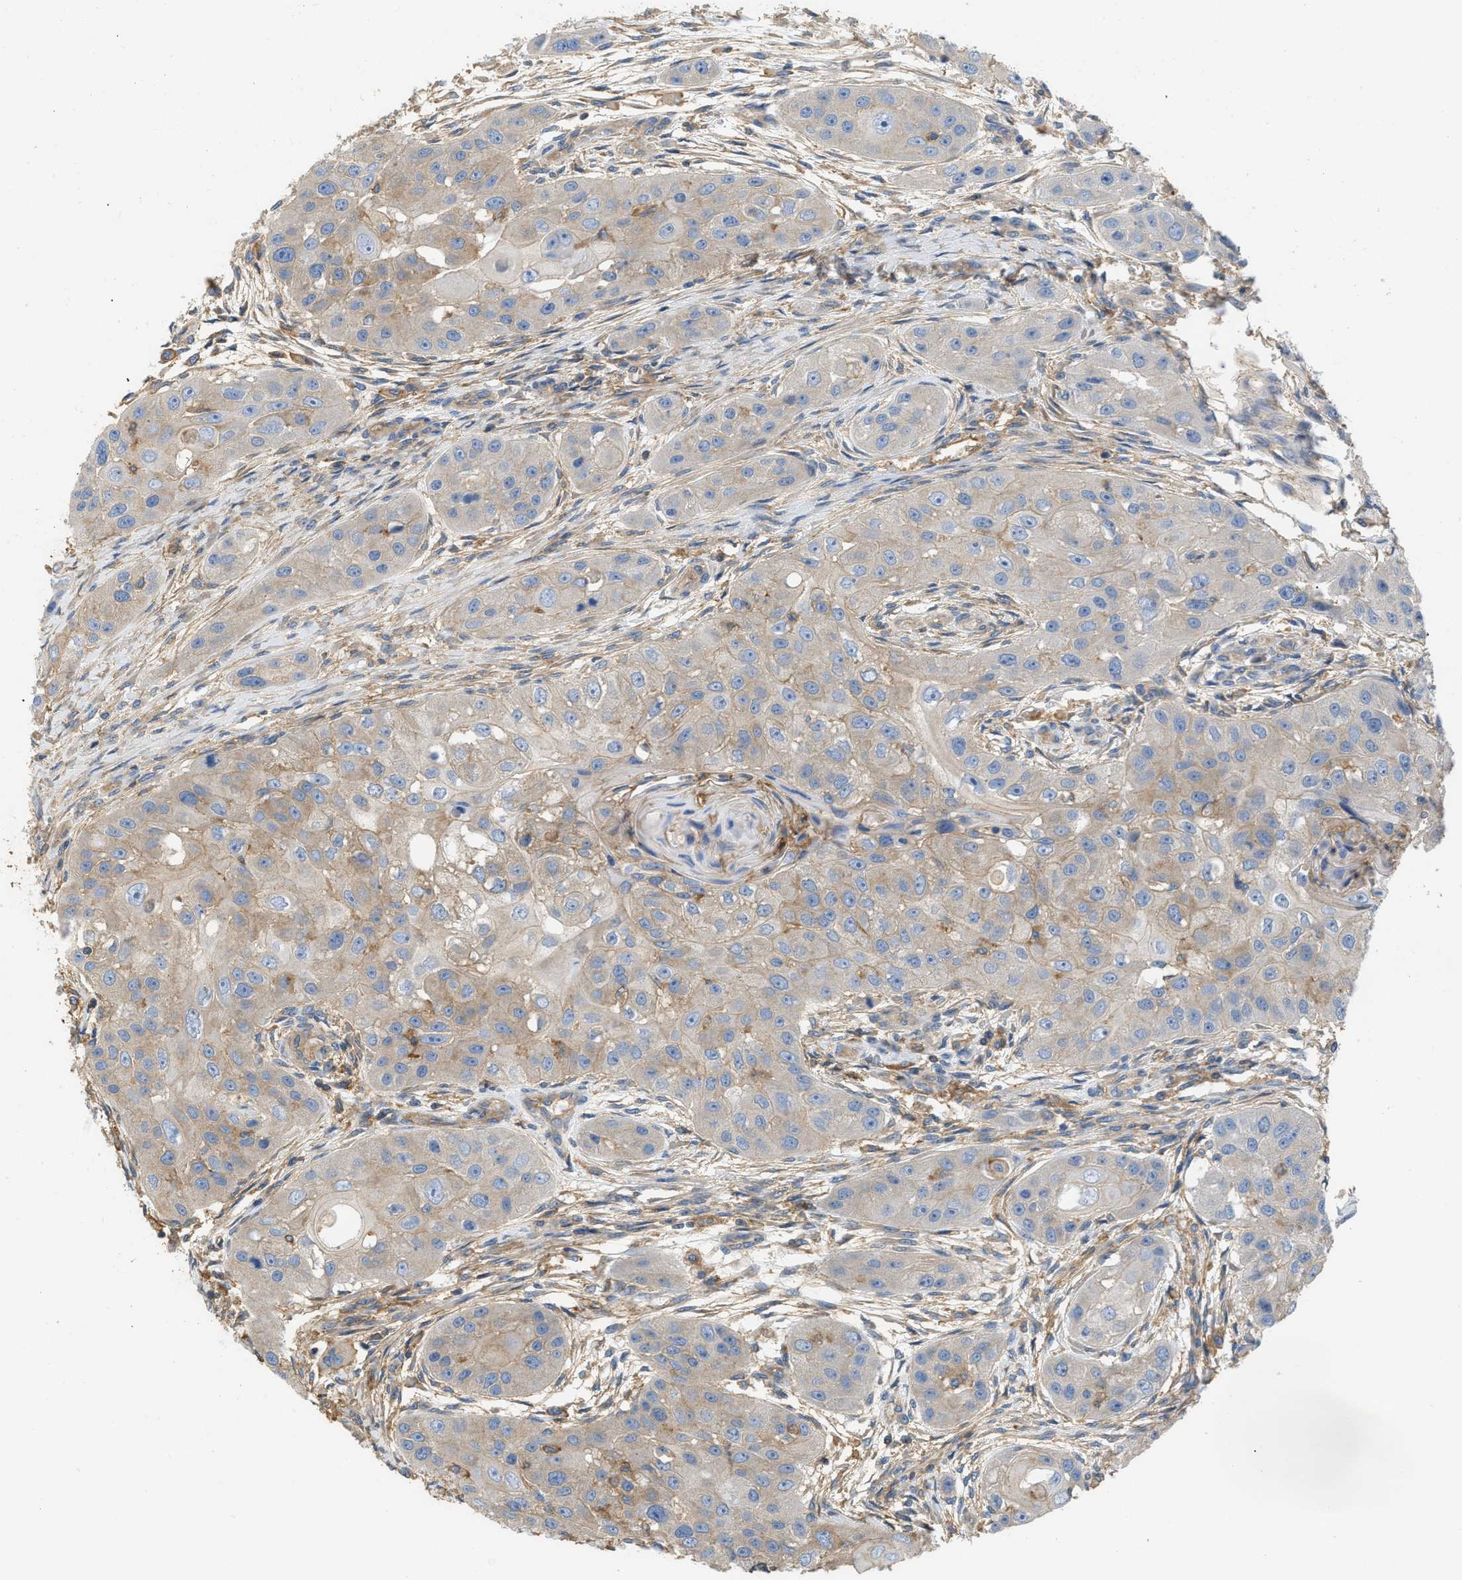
{"staining": {"intensity": "weak", "quantity": "25%-75%", "location": "cytoplasmic/membranous"}, "tissue": "head and neck cancer", "cell_type": "Tumor cells", "image_type": "cancer", "snomed": [{"axis": "morphology", "description": "Normal tissue, NOS"}, {"axis": "morphology", "description": "Squamous cell carcinoma, NOS"}, {"axis": "topography", "description": "Skeletal muscle"}, {"axis": "topography", "description": "Head-Neck"}], "caption": "Squamous cell carcinoma (head and neck) stained with DAB (3,3'-diaminobenzidine) immunohistochemistry (IHC) demonstrates low levels of weak cytoplasmic/membranous positivity in about 25%-75% of tumor cells.", "gene": "GNB4", "patient": {"sex": "male", "age": 51}}